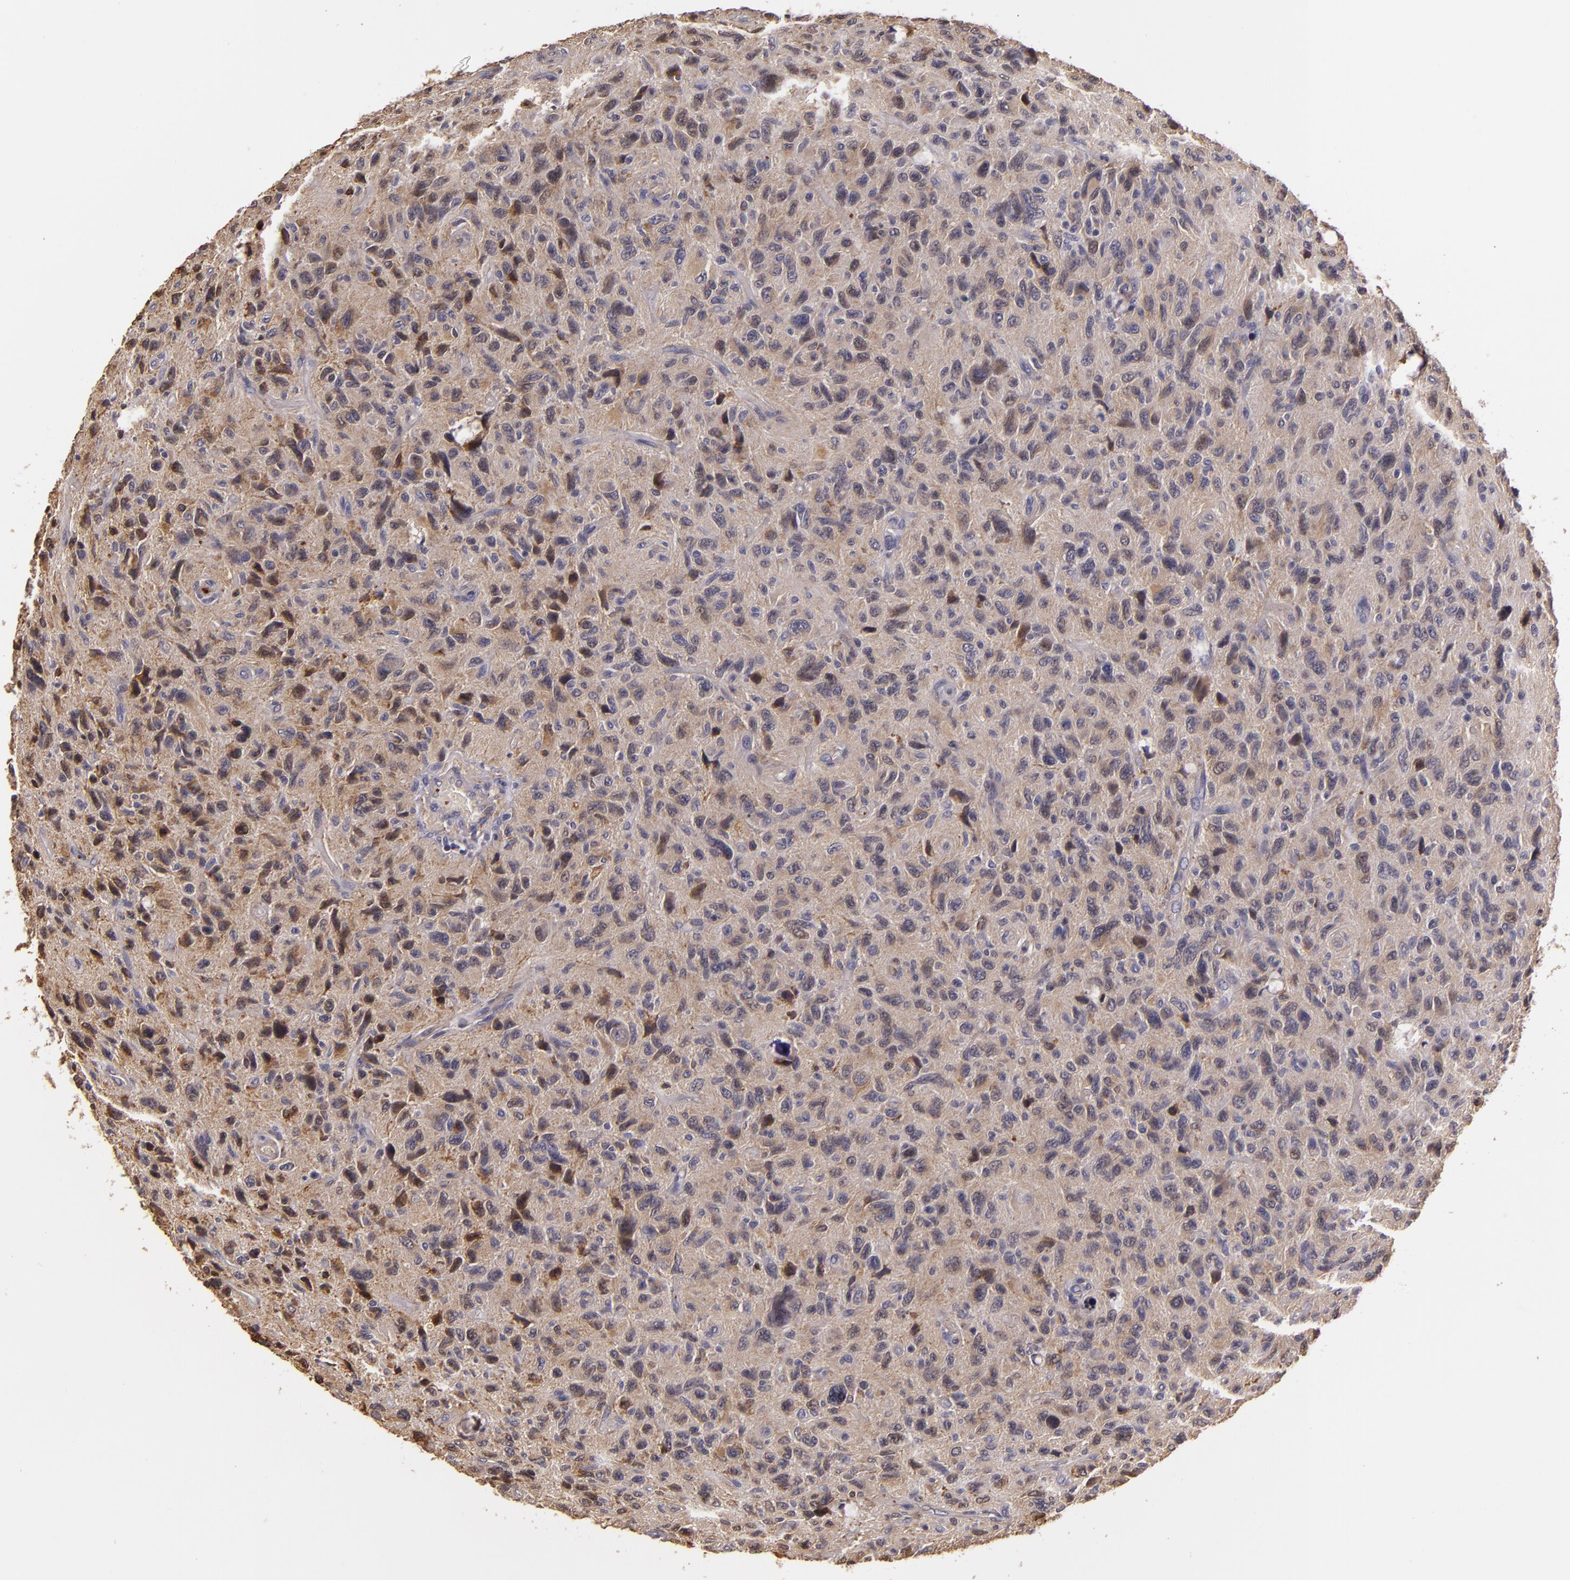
{"staining": {"intensity": "moderate", "quantity": "25%-75%", "location": "cytoplasmic/membranous"}, "tissue": "glioma", "cell_type": "Tumor cells", "image_type": "cancer", "snomed": [{"axis": "morphology", "description": "Glioma, malignant, High grade"}, {"axis": "topography", "description": "Brain"}], "caption": "Glioma stained with a brown dye shows moderate cytoplasmic/membranous positive staining in about 25%-75% of tumor cells.", "gene": "SYTL4", "patient": {"sex": "female", "age": 60}}